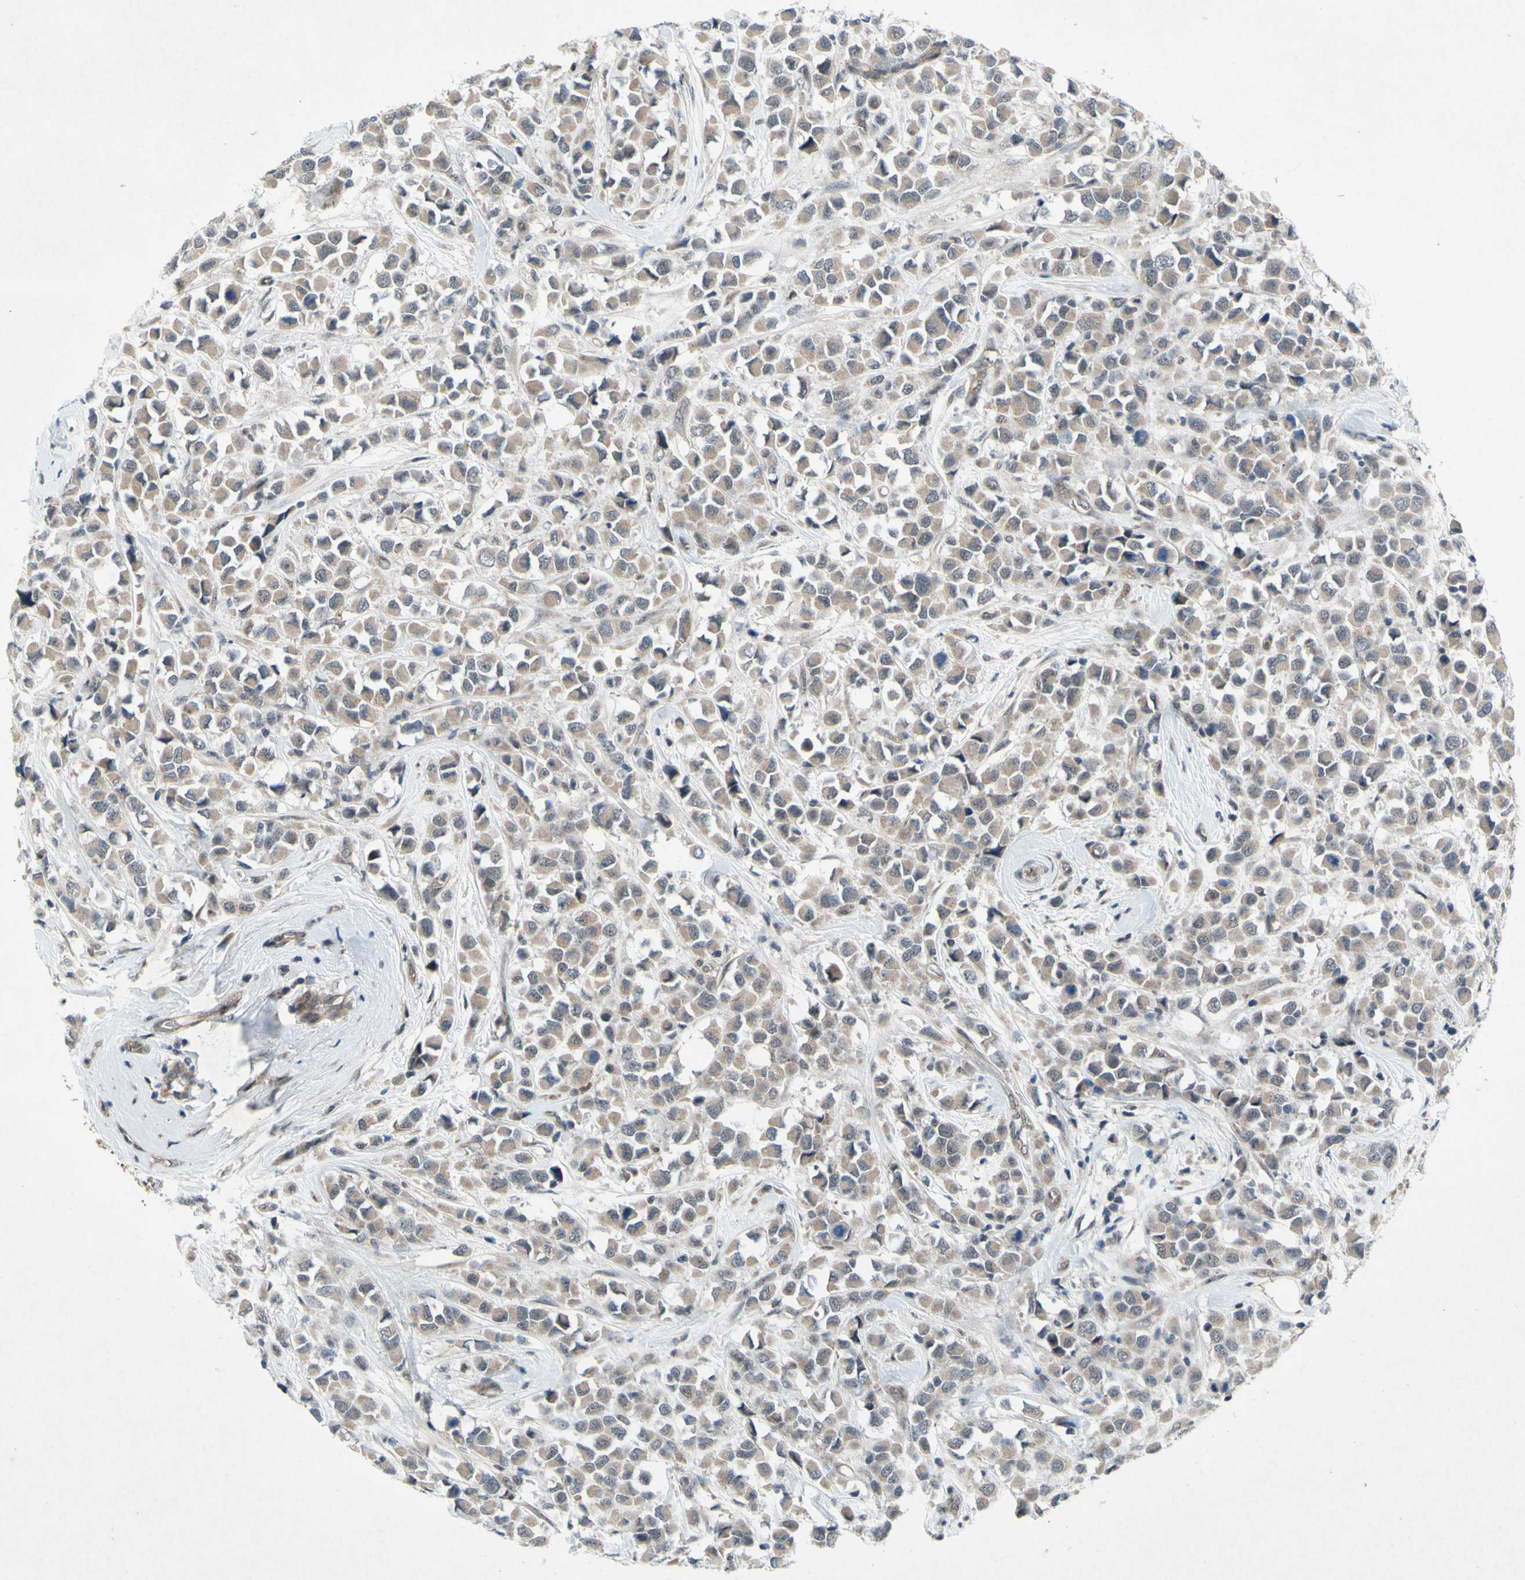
{"staining": {"intensity": "weak", "quantity": ">75%", "location": "cytoplasmic/membranous"}, "tissue": "breast cancer", "cell_type": "Tumor cells", "image_type": "cancer", "snomed": [{"axis": "morphology", "description": "Duct carcinoma"}, {"axis": "topography", "description": "Breast"}], "caption": "Invasive ductal carcinoma (breast) stained with a protein marker displays weak staining in tumor cells.", "gene": "TRDMT1", "patient": {"sex": "female", "age": 61}}